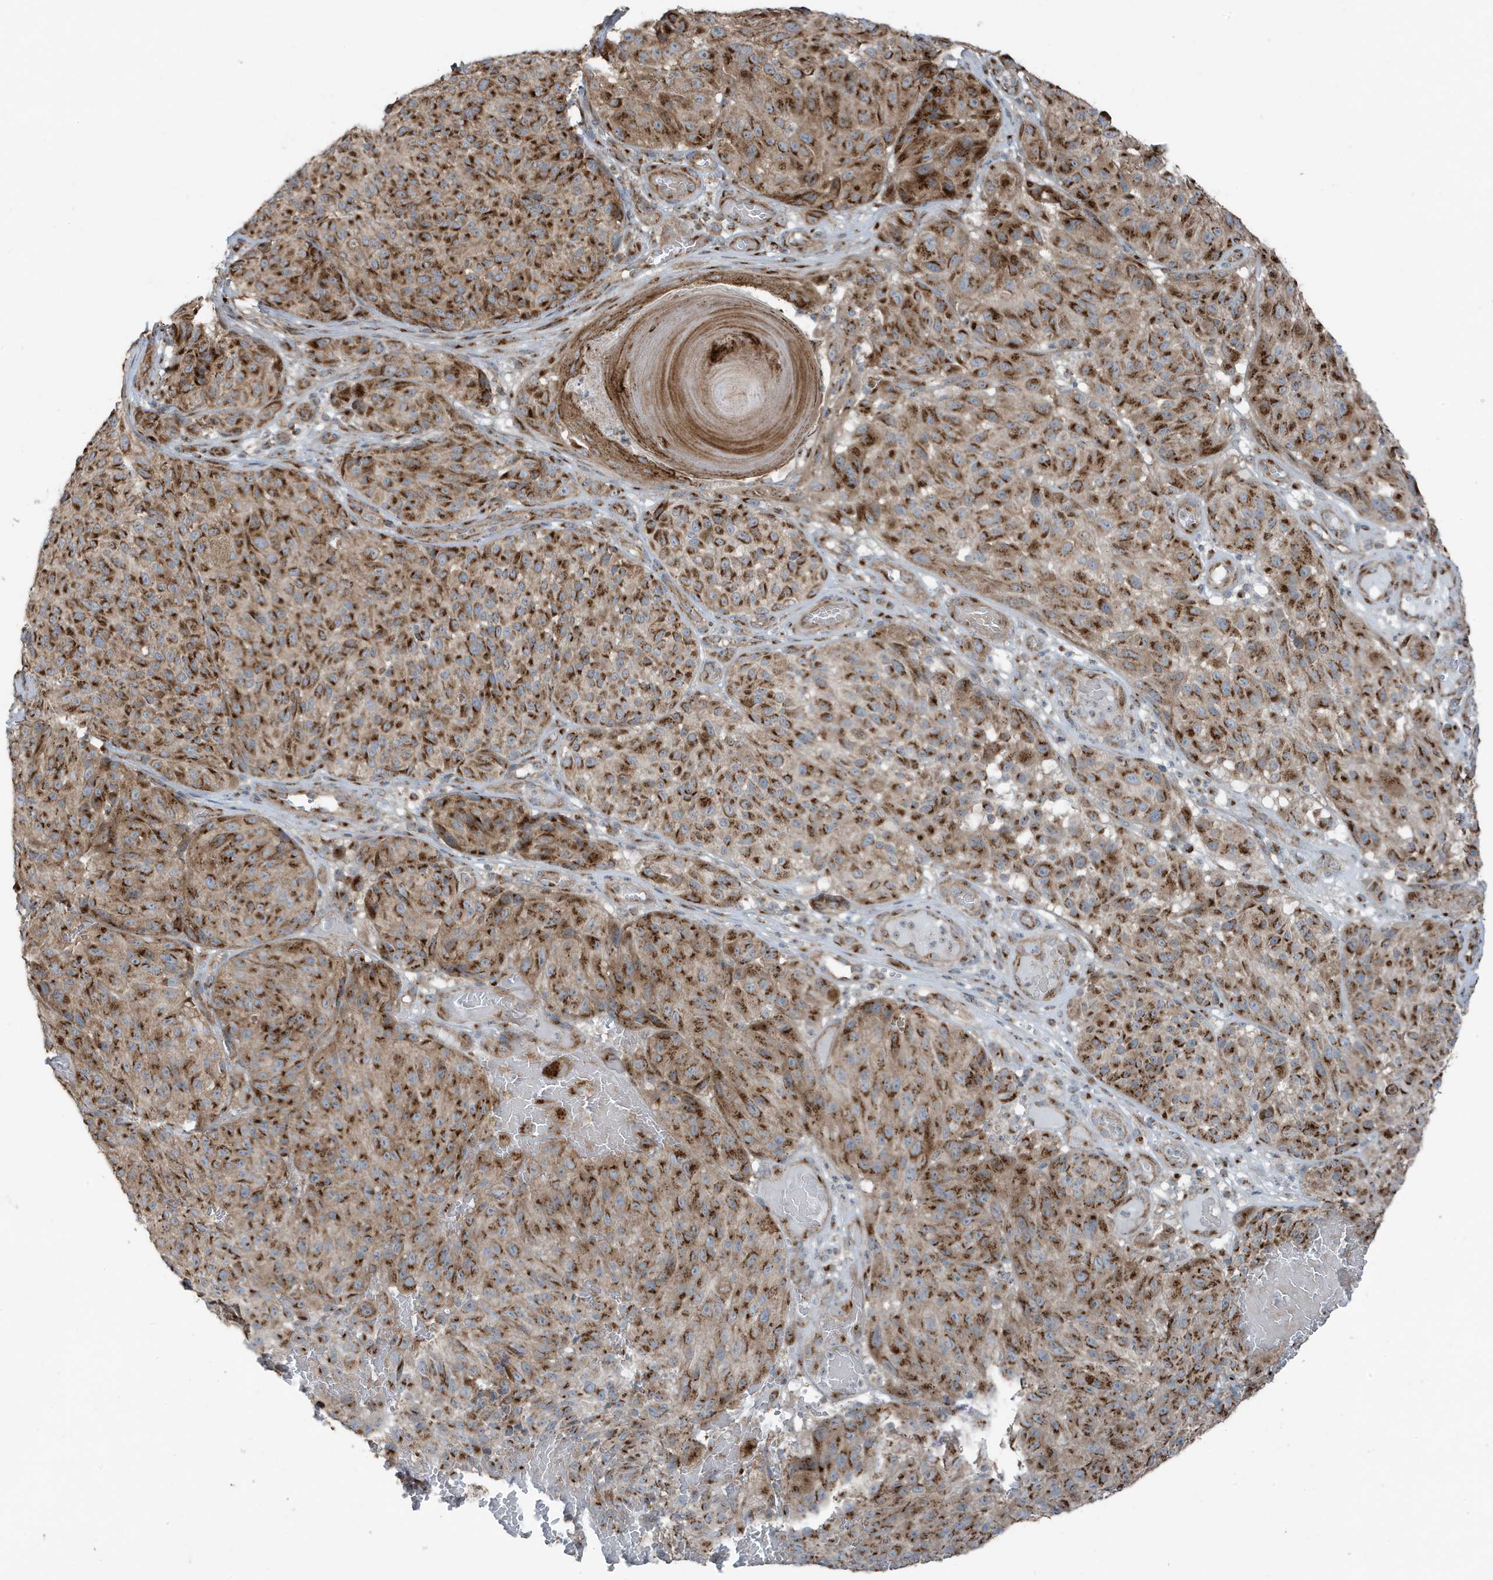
{"staining": {"intensity": "moderate", "quantity": ">75%", "location": "cytoplasmic/membranous"}, "tissue": "melanoma", "cell_type": "Tumor cells", "image_type": "cancer", "snomed": [{"axis": "morphology", "description": "Malignant melanoma, NOS"}, {"axis": "topography", "description": "Skin"}], "caption": "Immunohistochemical staining of melanoma exhibits moderate cytoplasmic/membranous protein expression in approximately >75% of tumor cells.", "gene": "GOLGA4", "patient": {"sex": "male", "age": 83}}